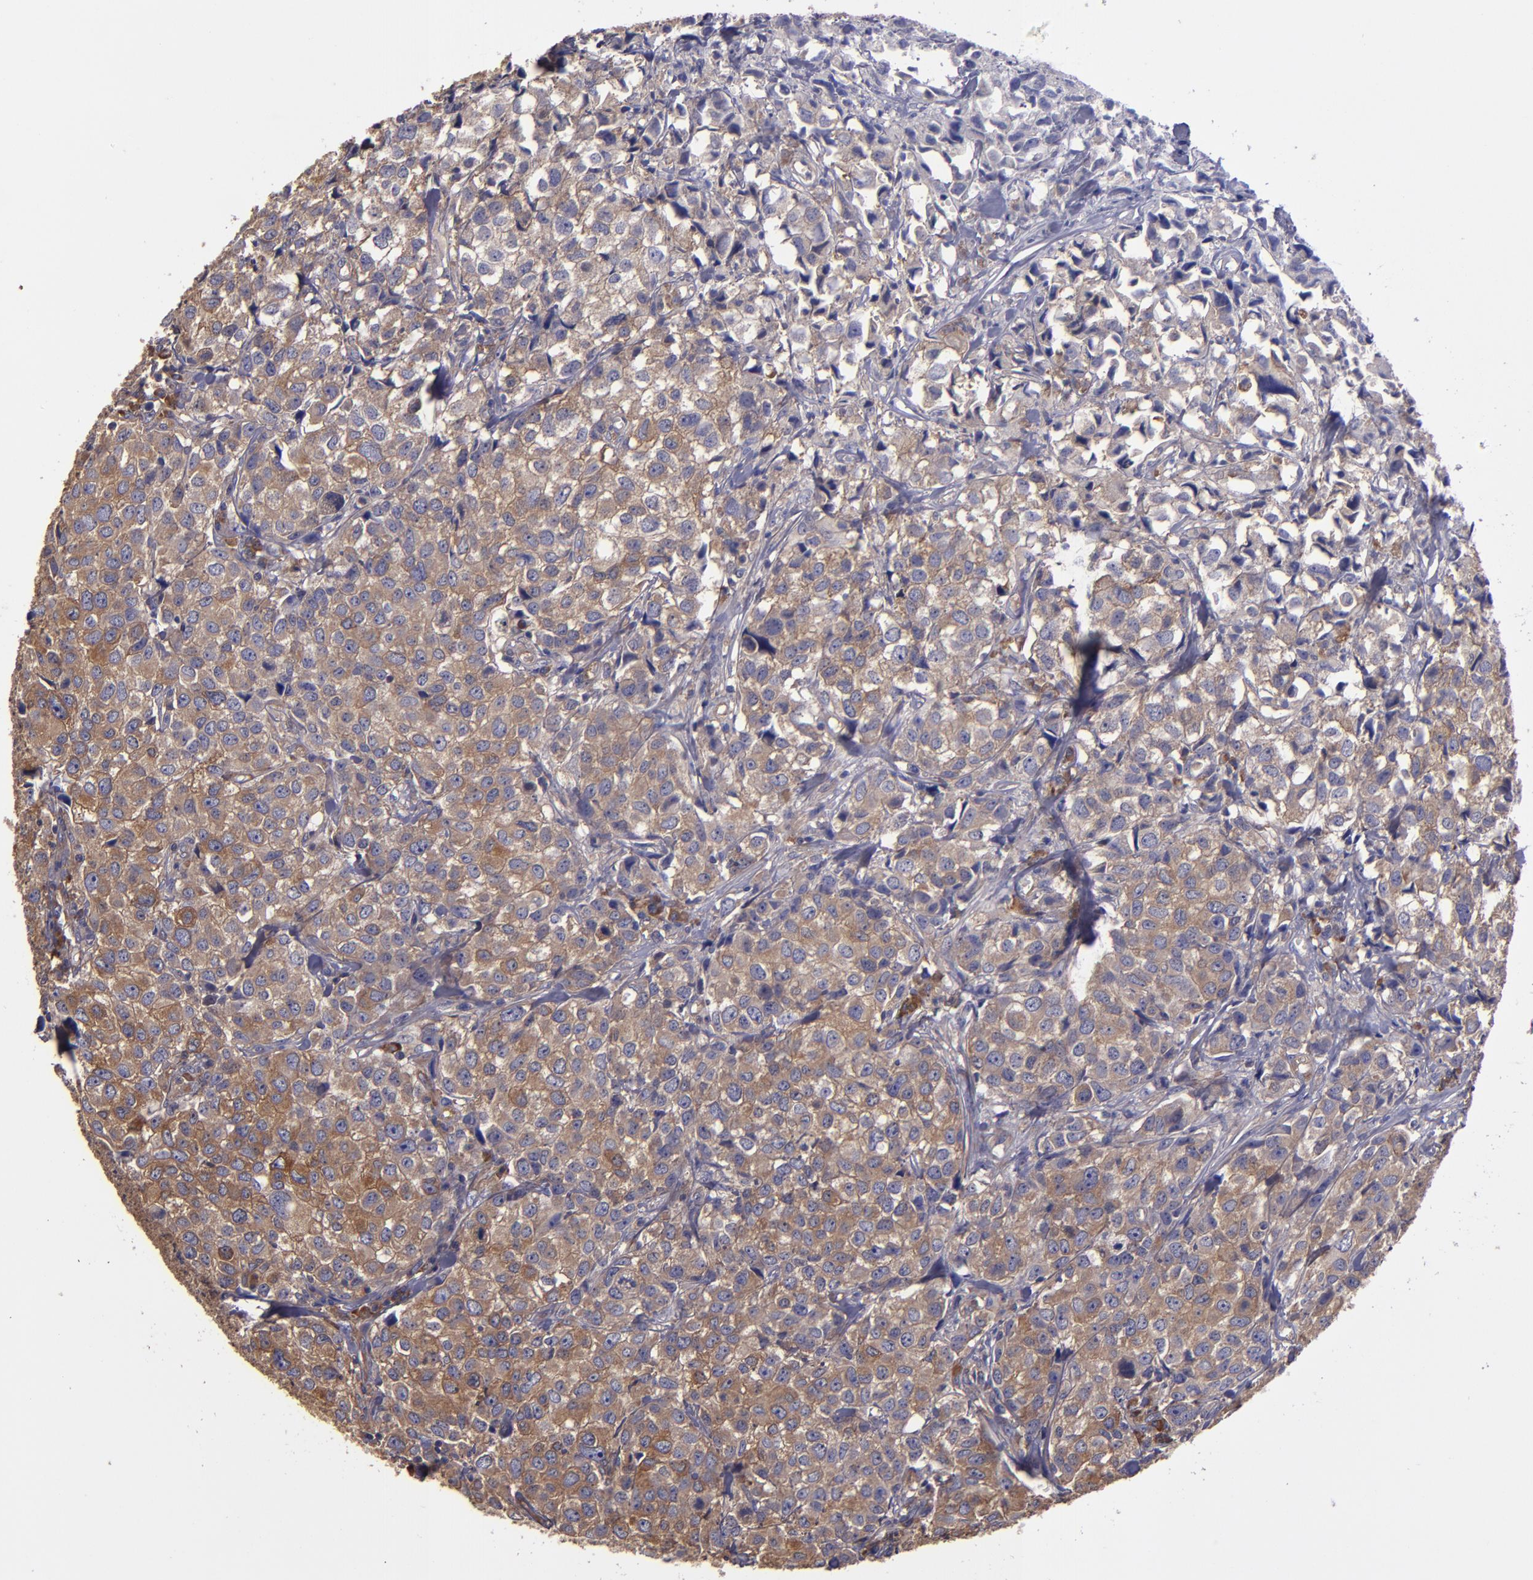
{"staining": {"intensity": "moderate", "quantity": "25%-75%", "location": "cytoplasmic/membranous"}, "tissue": "urothelial cancer", "cell_type": "Tumor cells", "image_type": "cancer", "snomed": [{"axis": "morphology", "description": "Urothelial carcinoma, High grade"}, {"axis": "topography", "description": "Urinary bladder"}], "caption": "Urothelial carcinoma (high-grade) stained for a protein shows moderate cytoplasmic/membranous positivity in tumor cells. The protein of interest is stained brown, and the nuclei are stained in blue (DAB IHC with brightfield microscopy, high magnification).", "gene": "CARS1", "patient": {"sex": "female", "age": 75}}